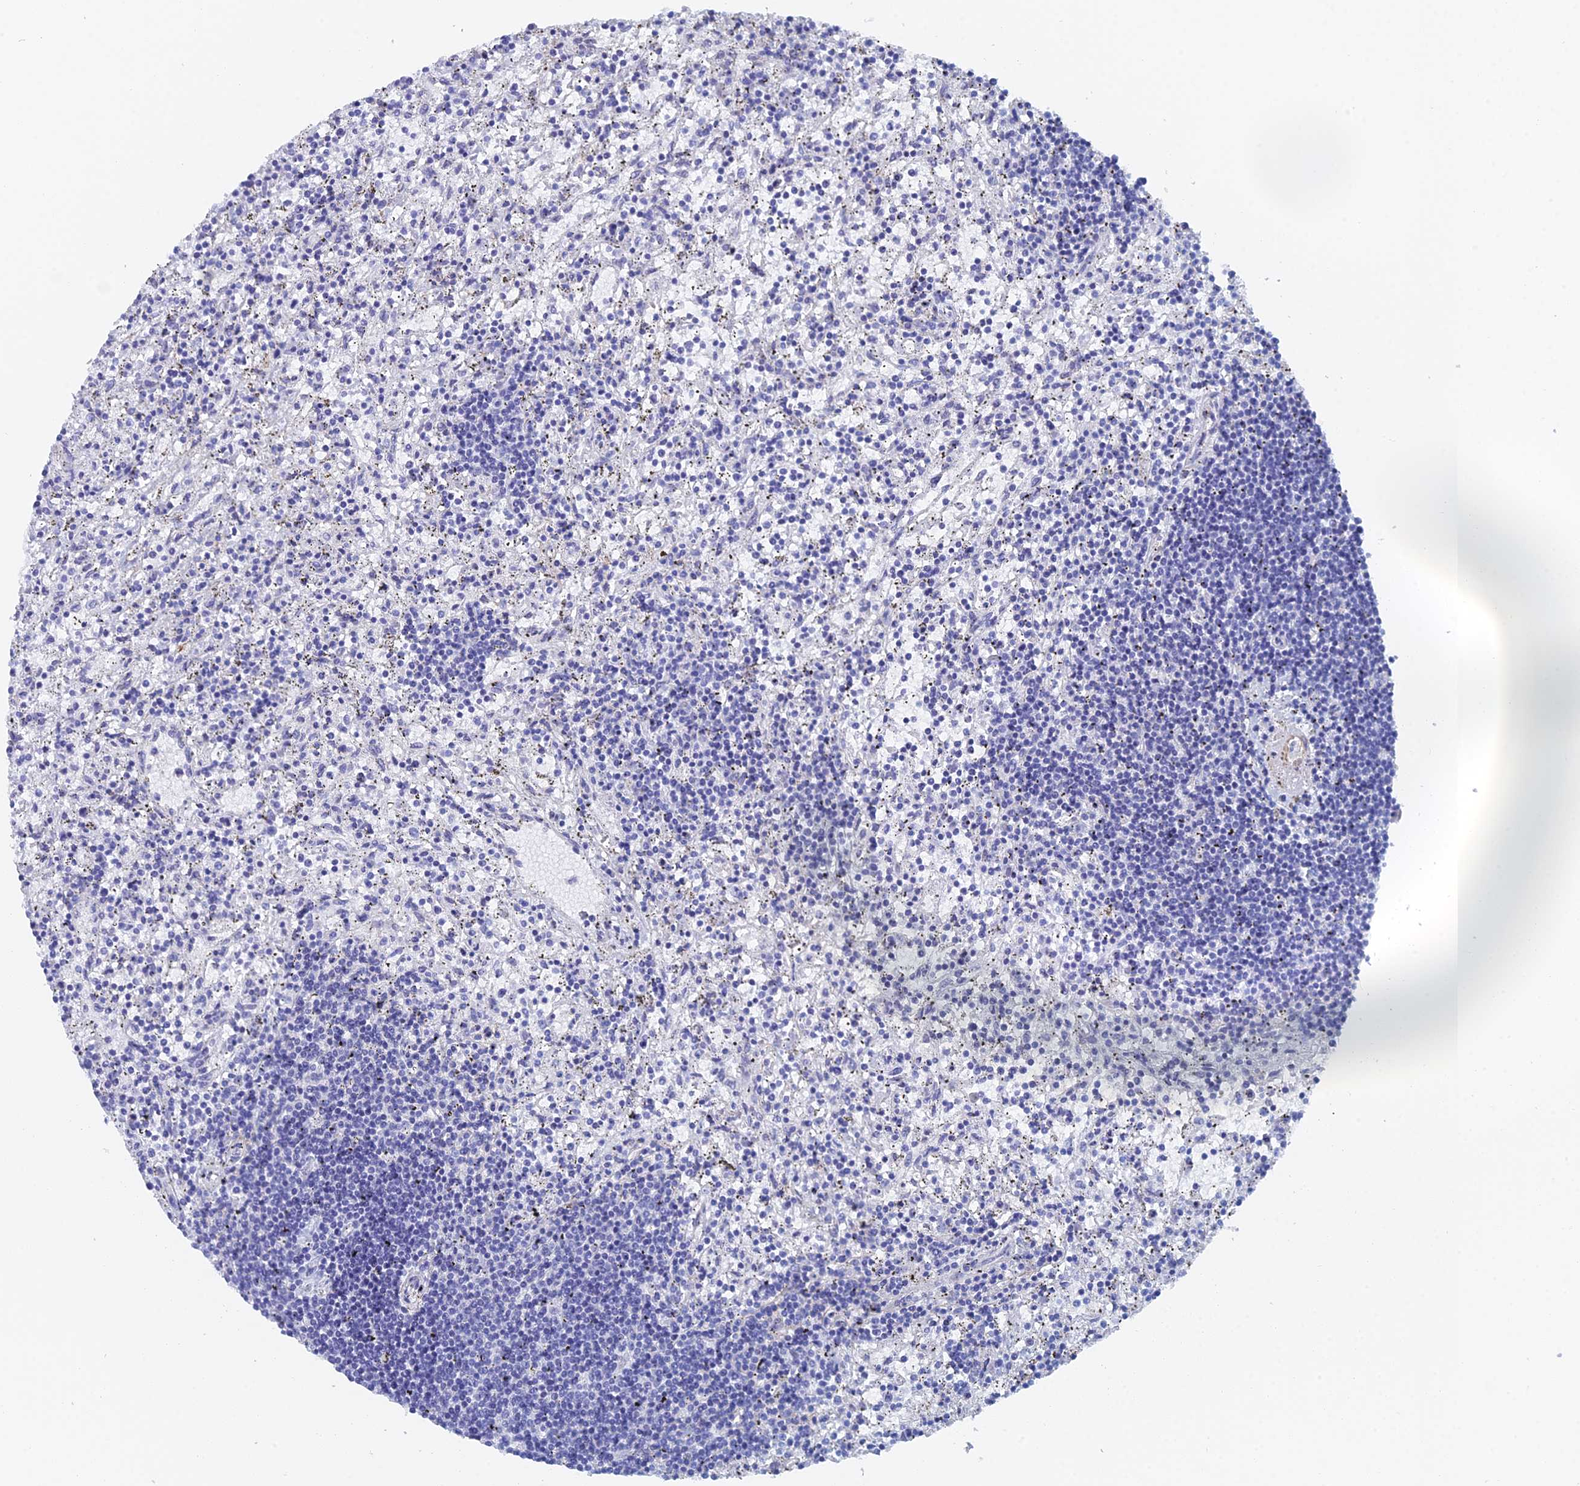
{"staining": {"intensity": "negative", "quantity": "none", "location": "none"}, "tissue": "lymphoma", "cell_type": "Tumor cells", "image_type": "cancer", "snomed": [{"axis": "morphology", "description": "Malignant lymphoma, non-Hodgkin's type, Low grade"}, {"axis": "topography", "description": "Spleen"}], "caption": "The IHC image has no significant positivity in tumor cells of lymphoma tissue. (Brightfield microscopy of DAB immunohistochemistry at high magnification).", "gene": "KCNK18", "patient": {"sex": "male", "age": 76}}